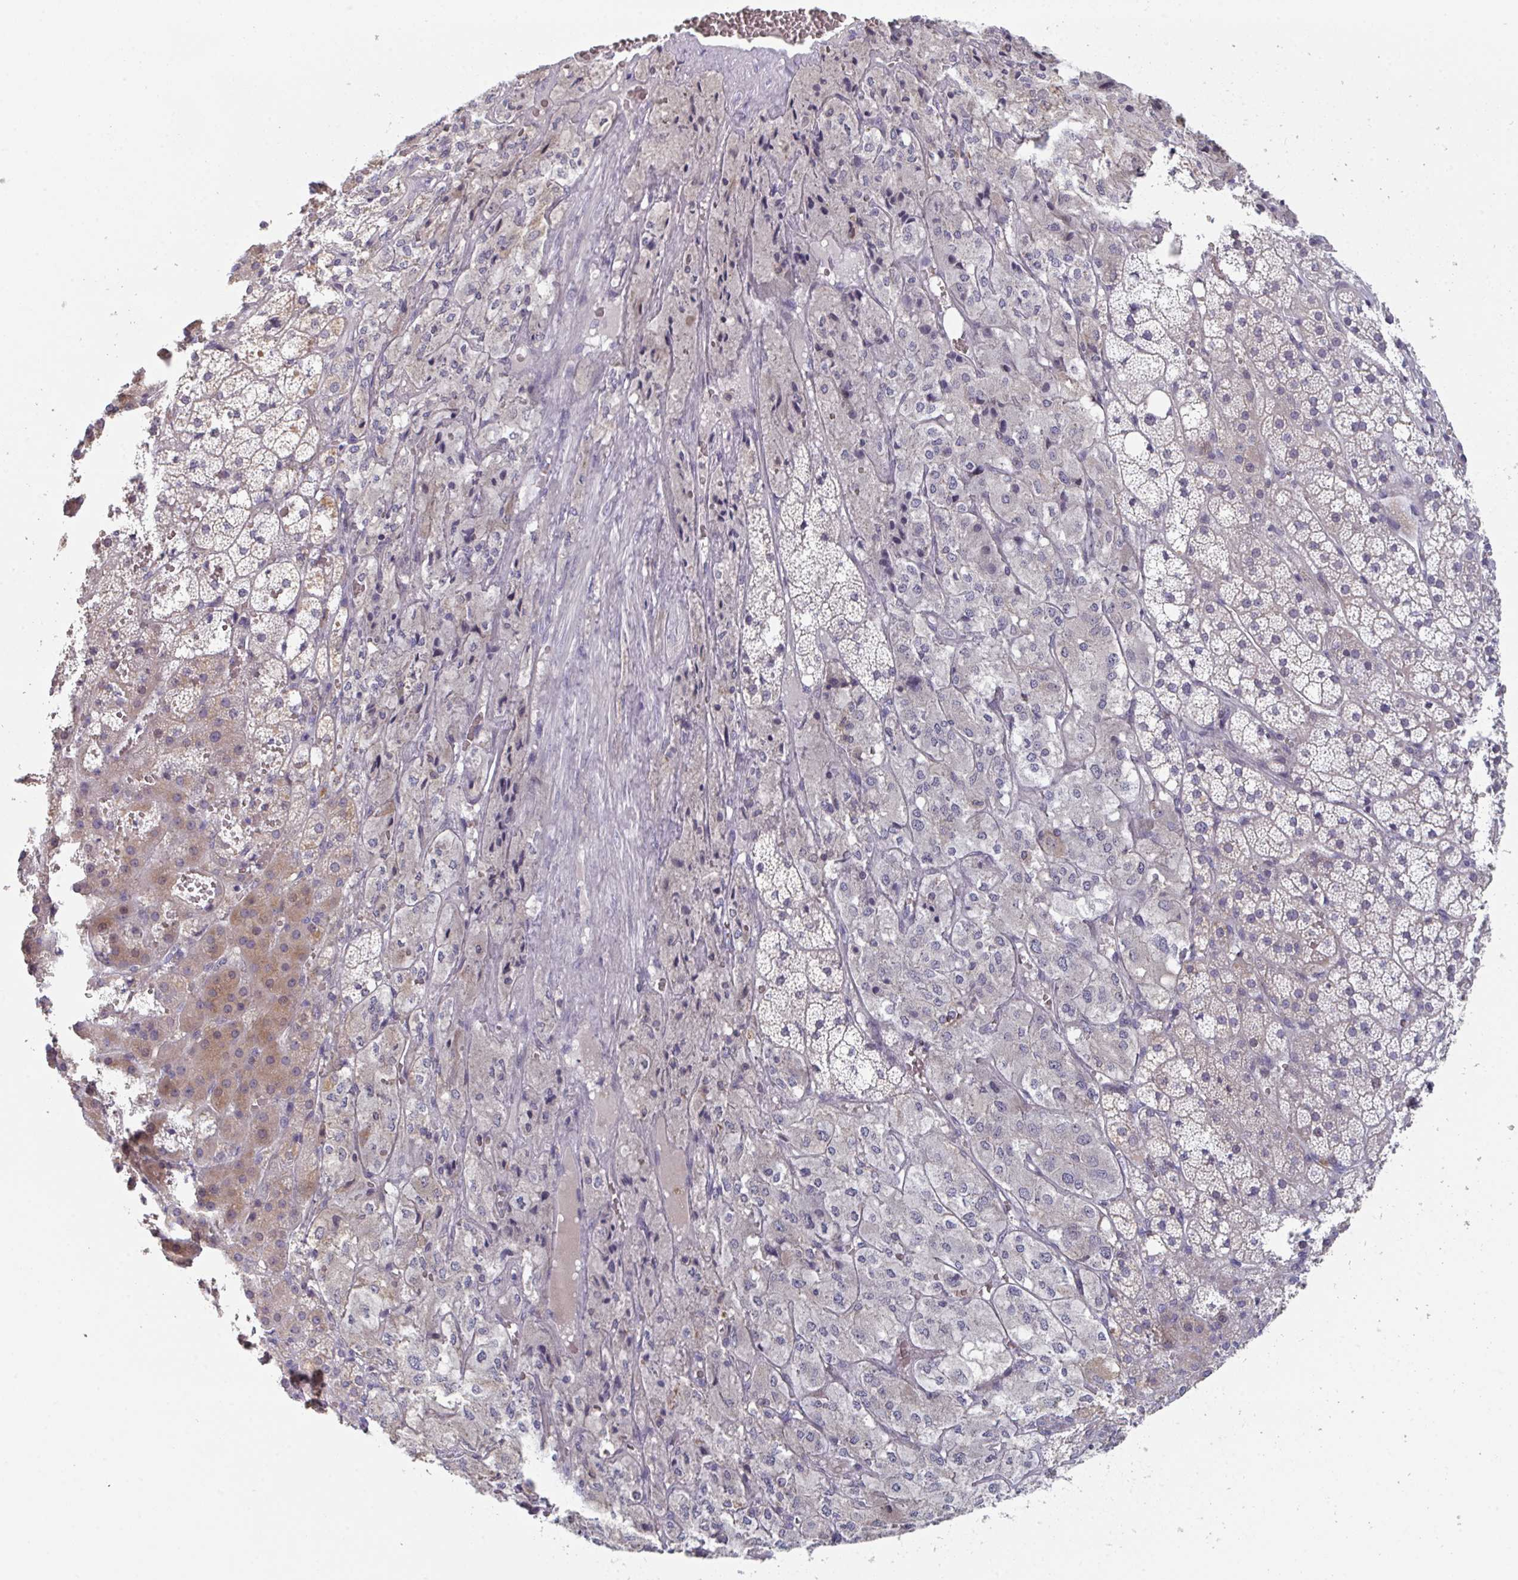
{"staining": {"intensity": "weak", "quantity": "25%-75%", "location": "cytoplasmic/membranous"}, "tissue": "adrenal gland", "cell_type": "Glandular cells", "image_type": "normal", "snomed": [{"axis": "morphology", "description": "Normal tissue, NOS"}, {"axis": "topography", "description": "Adrenal gland"}], "caption": "Weak cytoplasmic/membranous protein positivity is appreciated in about 25%-75% of glandular cells in adrenal gland.", "gene": "DISP2", "patient": {"sex": "male", "age": 53}}